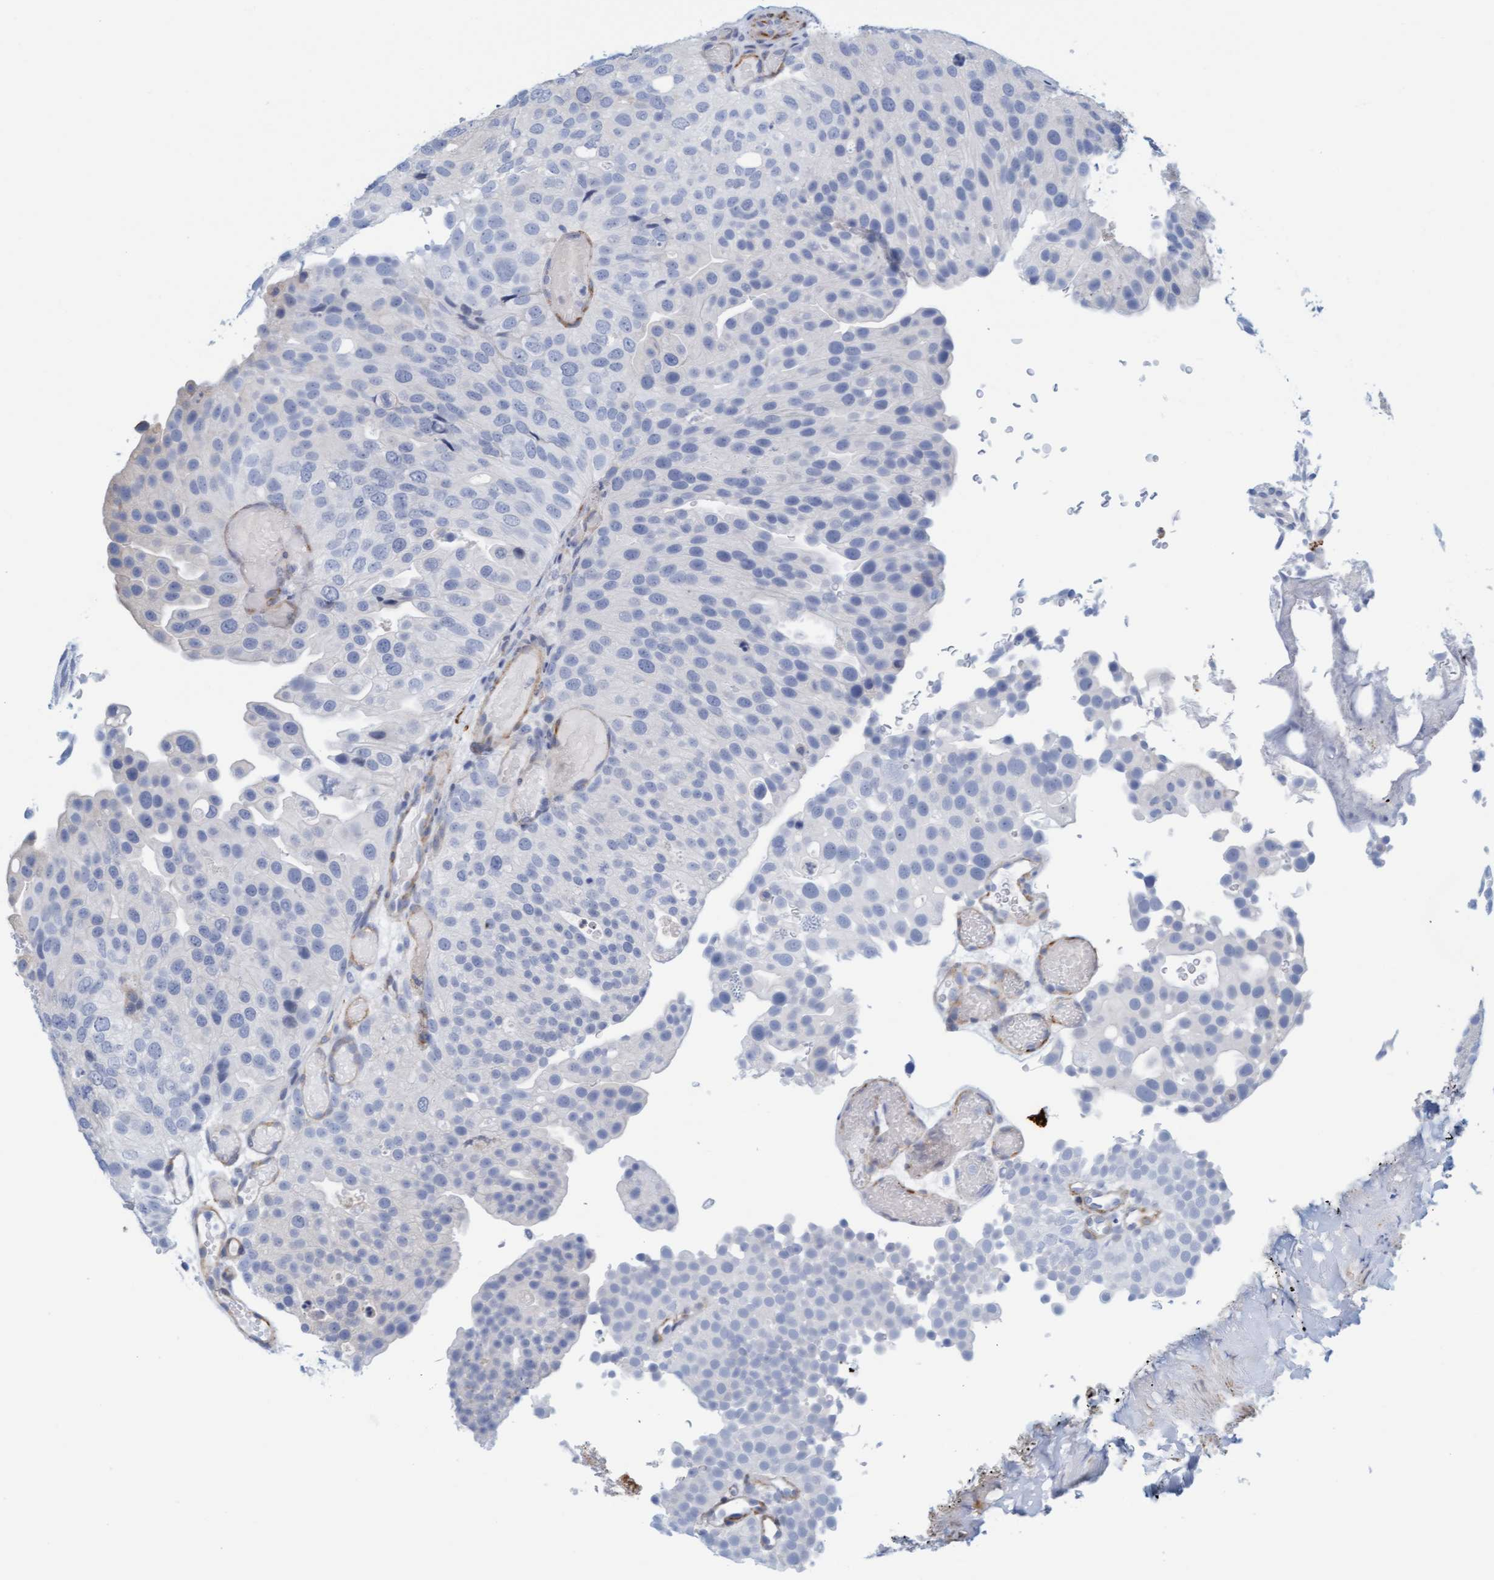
{"staining": {"intensity": "negative", "quantity": "none", "location": "none"}, "tissue": "urothelial cancer", "cell_type": "Tumor cells", "image_type": "cancer", "snomed": [{"axis": "morphology", "description": "Urothelial carcinoma, Low grade"}, {"axis": "topography", "description": "Urinary bladder"}], "caption": "This is an immunohistochemistry image of urothelial cancer. There is no staining in tumor cells.", "gene": "MAP1B", "patient": {"sex": "male", "age": 78}}